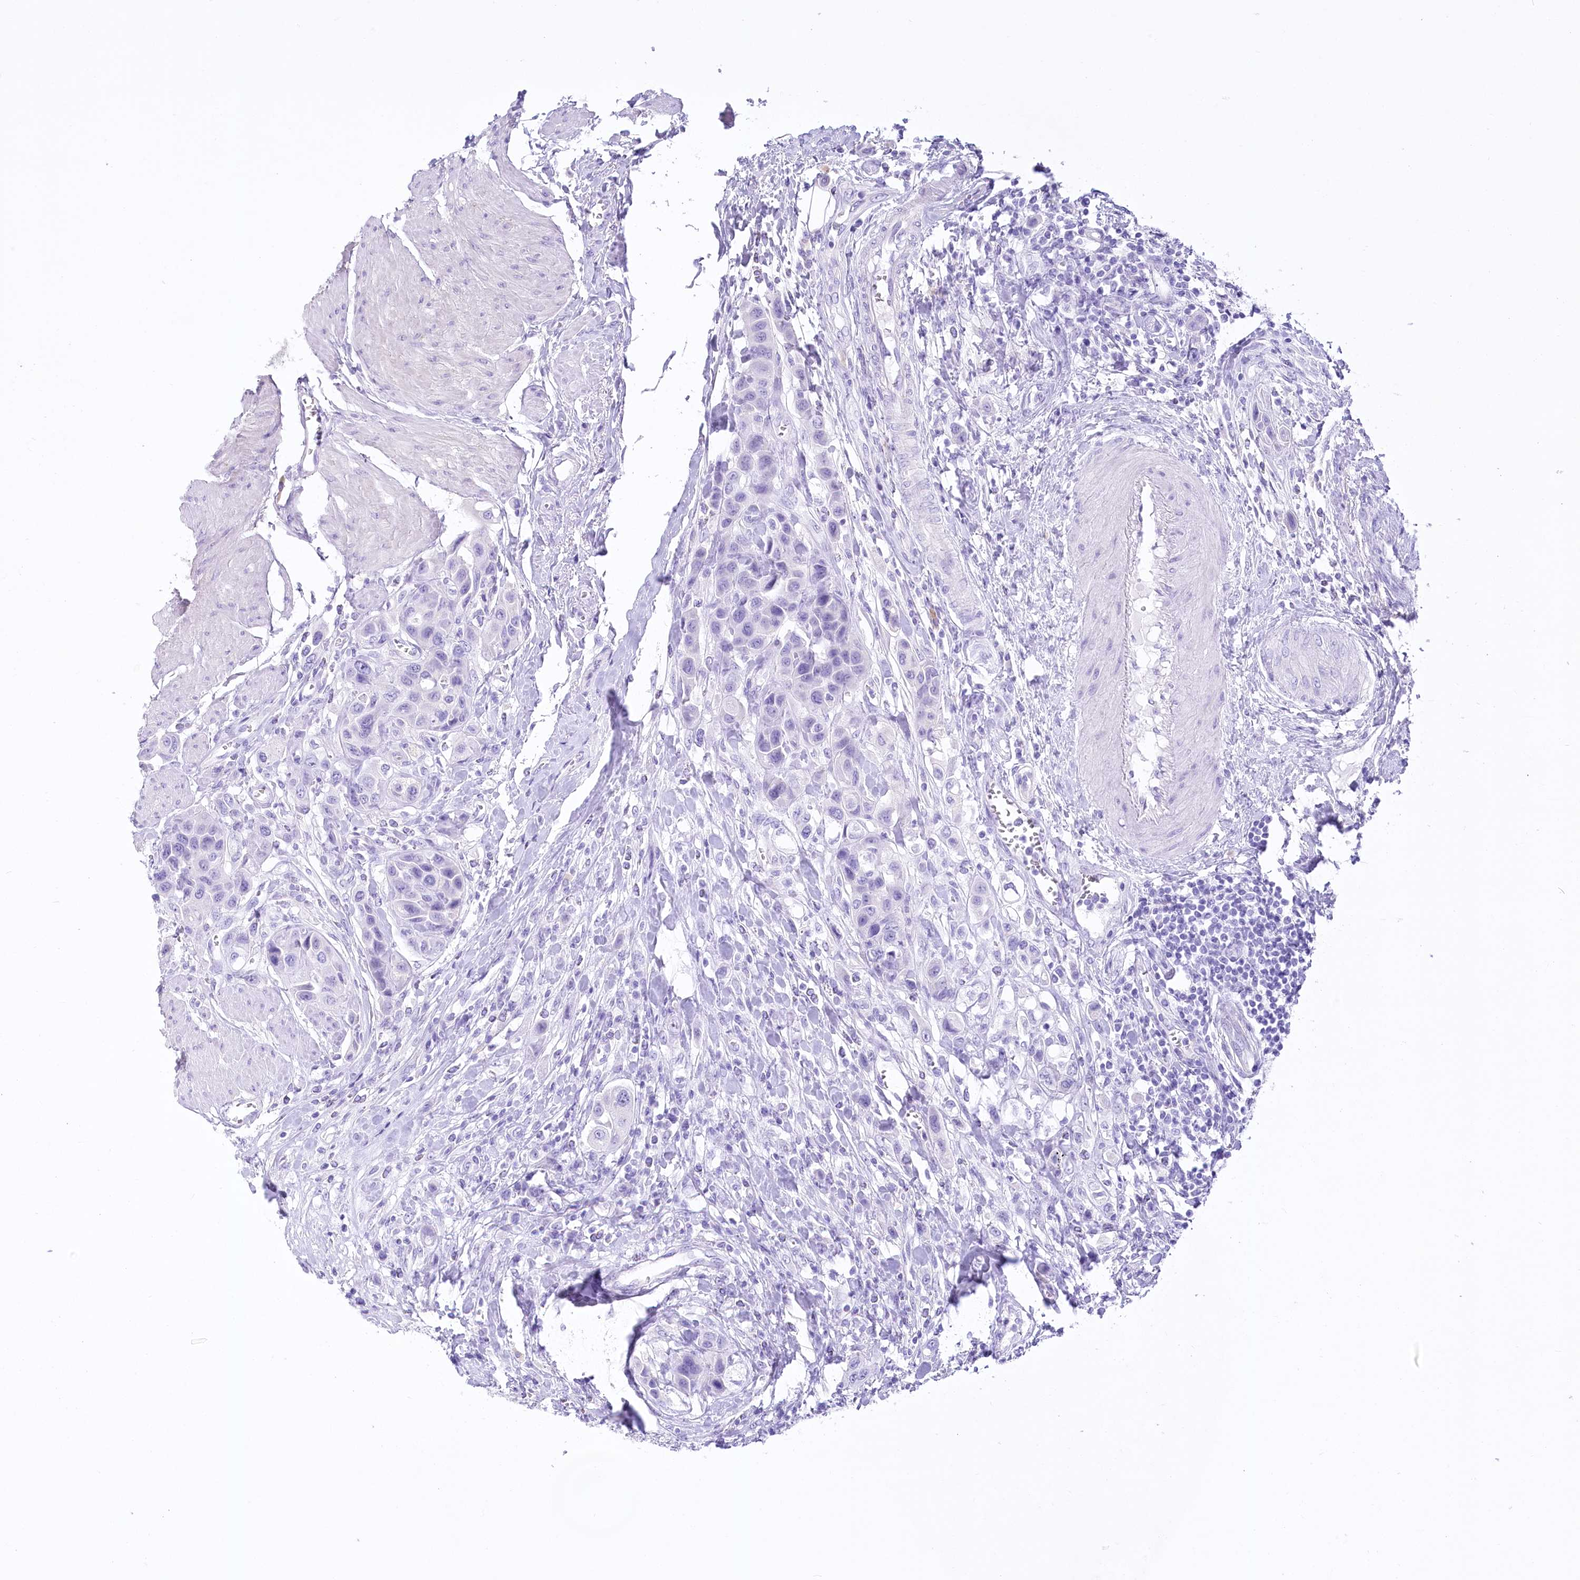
{"staining": {"intensity": "negative", "quantity": "none", "location": "none"}, "tissue": "urothelial cancer", "cell_type": "Tumor cells", "image_type": "cancer", "snomed": [{"axis": "morphology", "description": "Urothelial carcinoma, High grade"}, {"axis": "topography", "description": "Urinary bladder"}], "caption": "There is no significant expression in tumor cells of high-grade urothelial carcinoma. (DAB (3,3'-diaminobenzidine) IHC with hematoxylin counter stain).", "gene": "PBLD", "patient": {"sex": "male", "age": 50}}